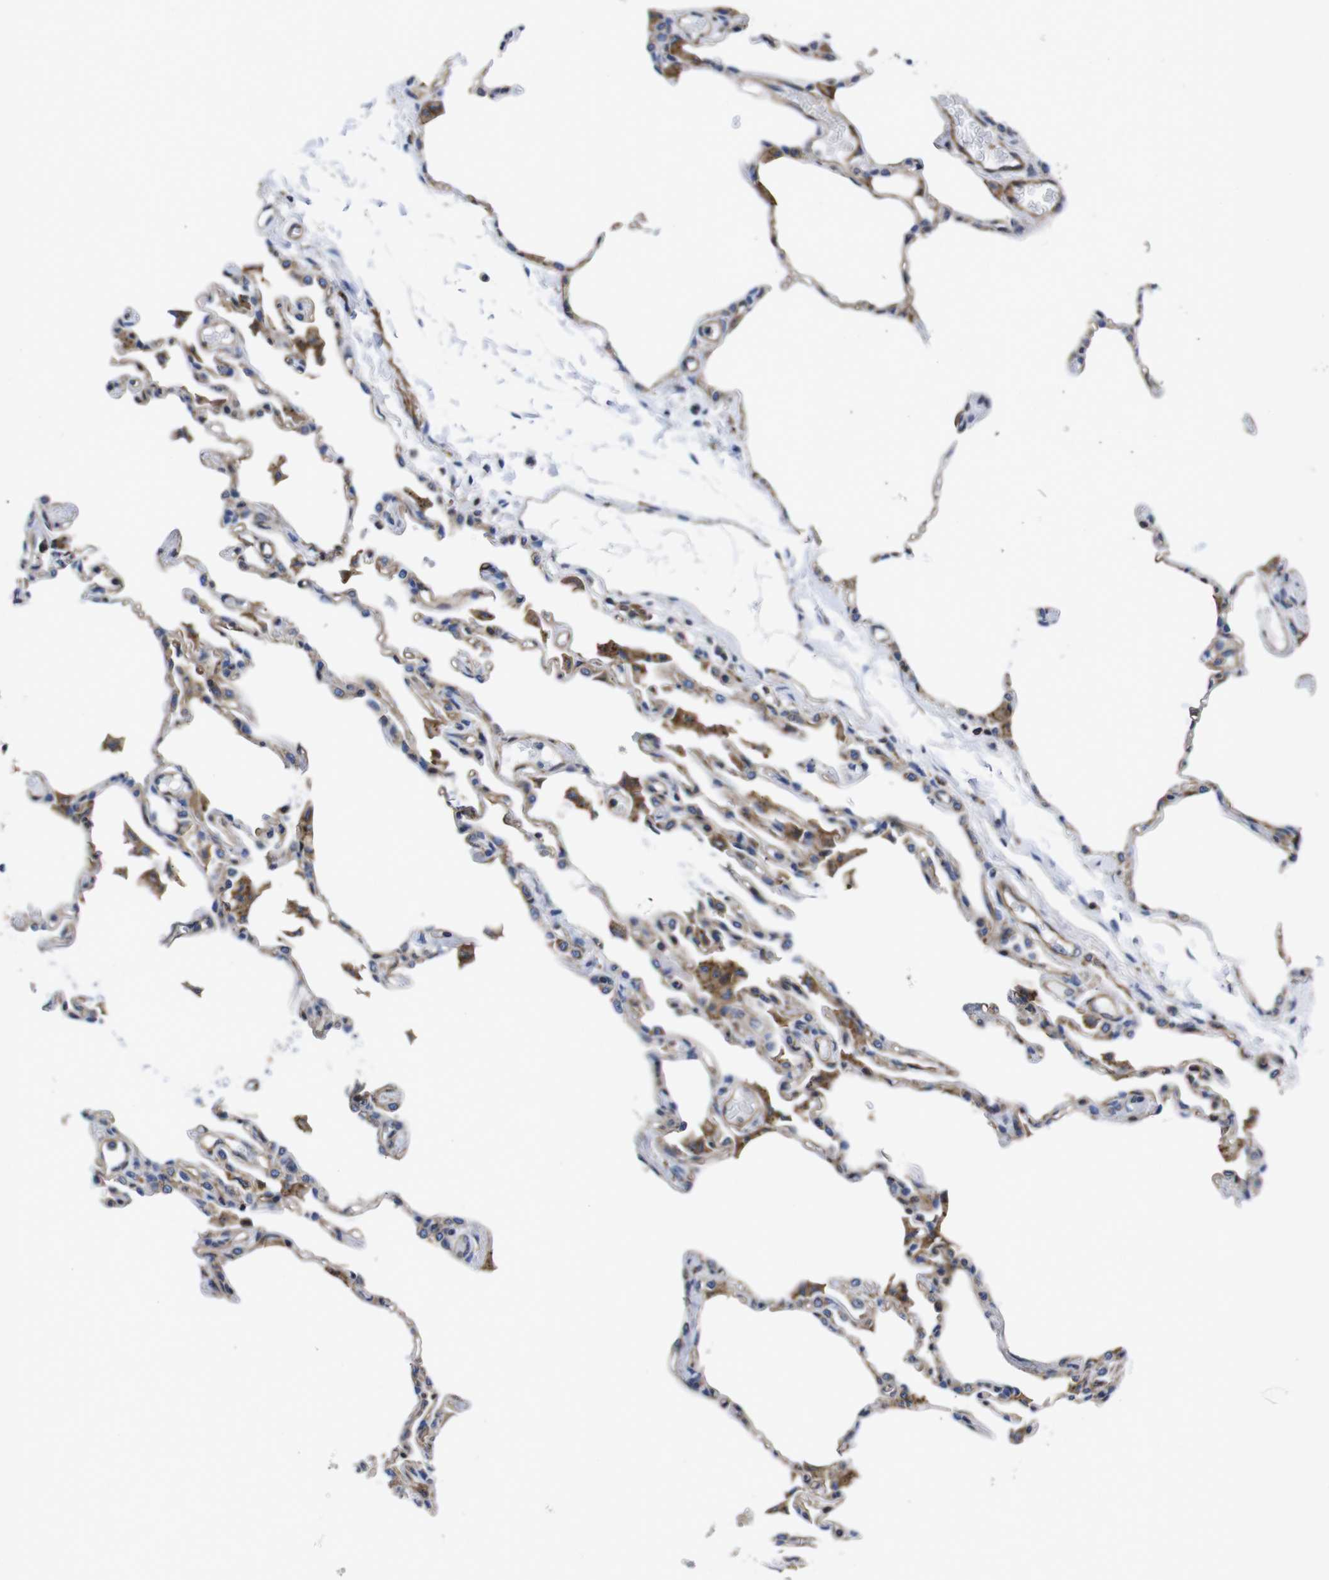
{"staining": {"intensity": "moderate", "quantity": "<25%", "location": "cytoplasmic/membranous"}, "tissue": "lung", "cell_type": "Alveolar cells", "image_type": "normal", "snomed": [{"axis": "morphology", "description": "Normal tissue, NOS"}, {"axis": "topography", "description": "Lung"}], "caption": "Immunohistochemical staining of normal lung demonstrates moderate cytoplasmic/membranous protein expression in about <25% of alveolar cells. The protein of interest is shown in brown color, while the nuclei are stained blue.", "gene": "GPR4", "patient": {"sex": "female", "age": 49}}